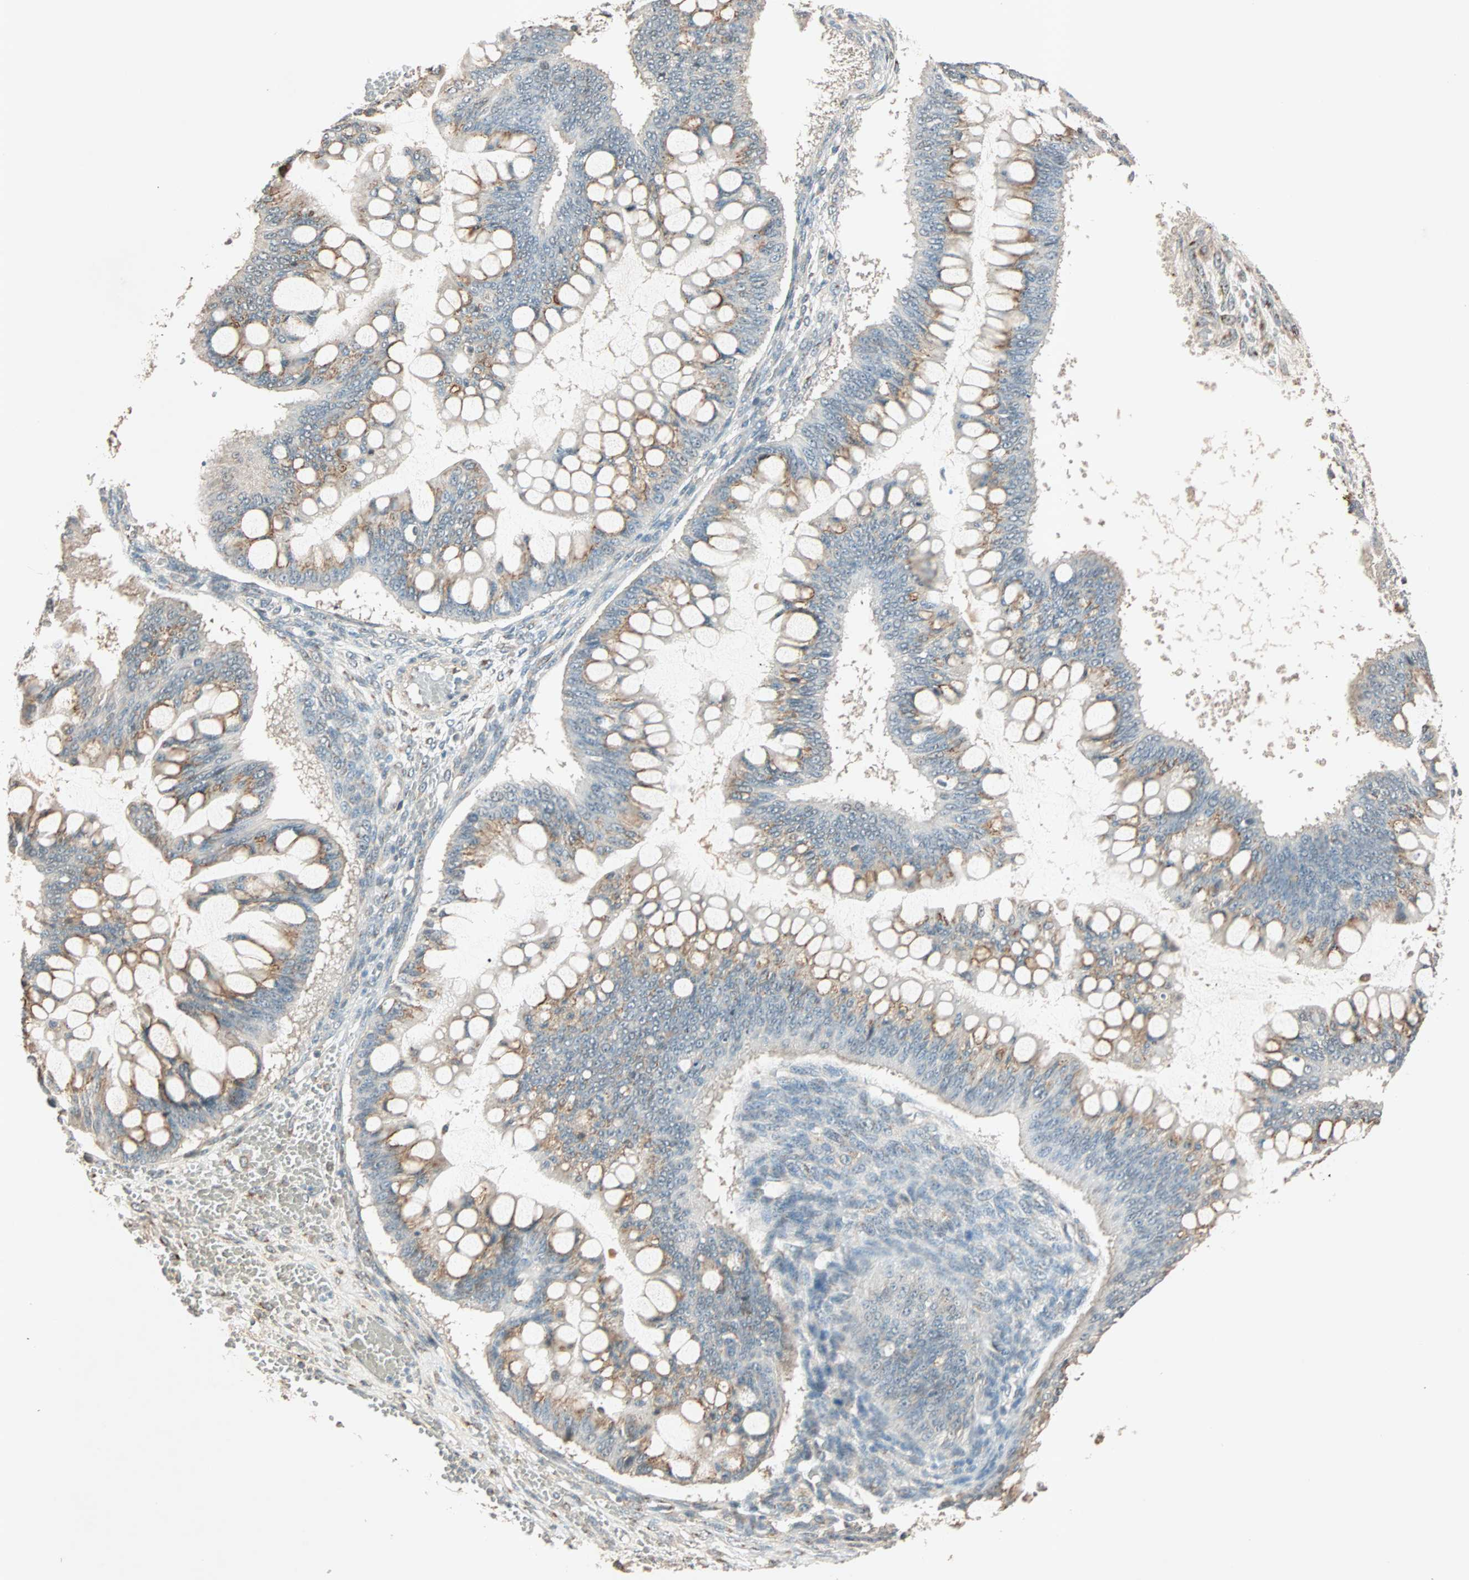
{"staining": {"intensity": "weak", "quantity": "25%-75%", "location": "cytoplasmic/membranous"}, "tissue": "ovarian cancer", "cell_type": "Tumor cells", "image_type": "cancer", "snomed": [{"axis": "morphology", "description": "Cystadenocarcinoma, mucinous, NOS"}, {"axis": "topography", "description": "Ovary"}], "caption": "Ovarian cancer stained with DAB (3,3'-diaminobenzidine) IHC displays low levels of weak cytoplasmic/membranous expression in approximately 25%-75% of tumor cells.", "gene": "PRDM2", "patient": {"sex": "female", "age": 73}}